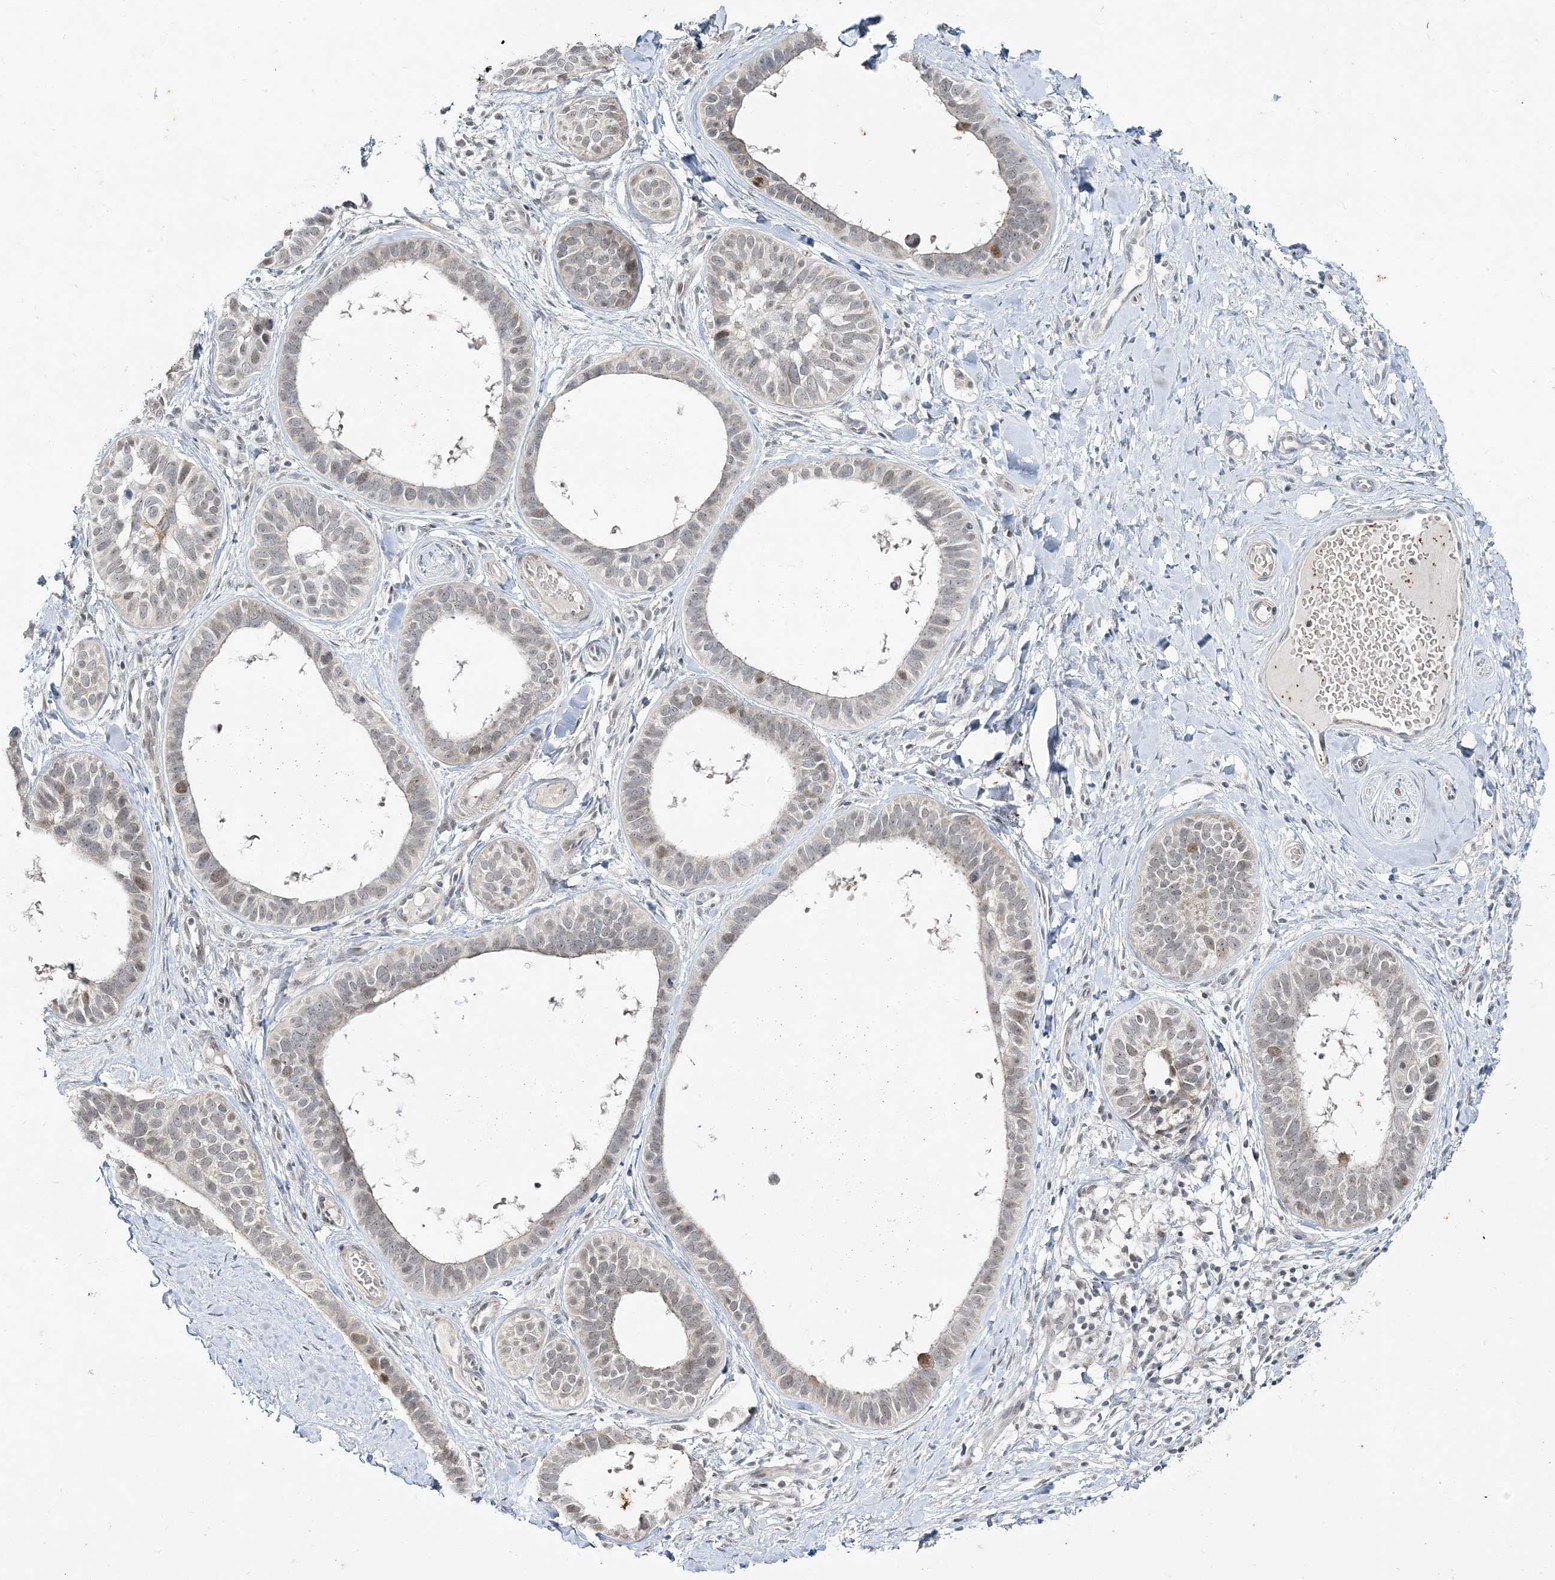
{"staining": {"intensity": "weak", "quantity": "<25%", "location": "nuclear"}, "tissue": "skin cancer", "cell_type": "Tumor cells", "image_type": "cancer", "snomed": [{"axis": "morphology", "description": "Basal cell carcinoma"}, {"axis": "topography", "description": "Skin"}], "caption": "Tumor cells show no significant expression in skin basal cell carcinoma.", "gene": "LEXM", "patient": {"sex": "male", "age": 62}}